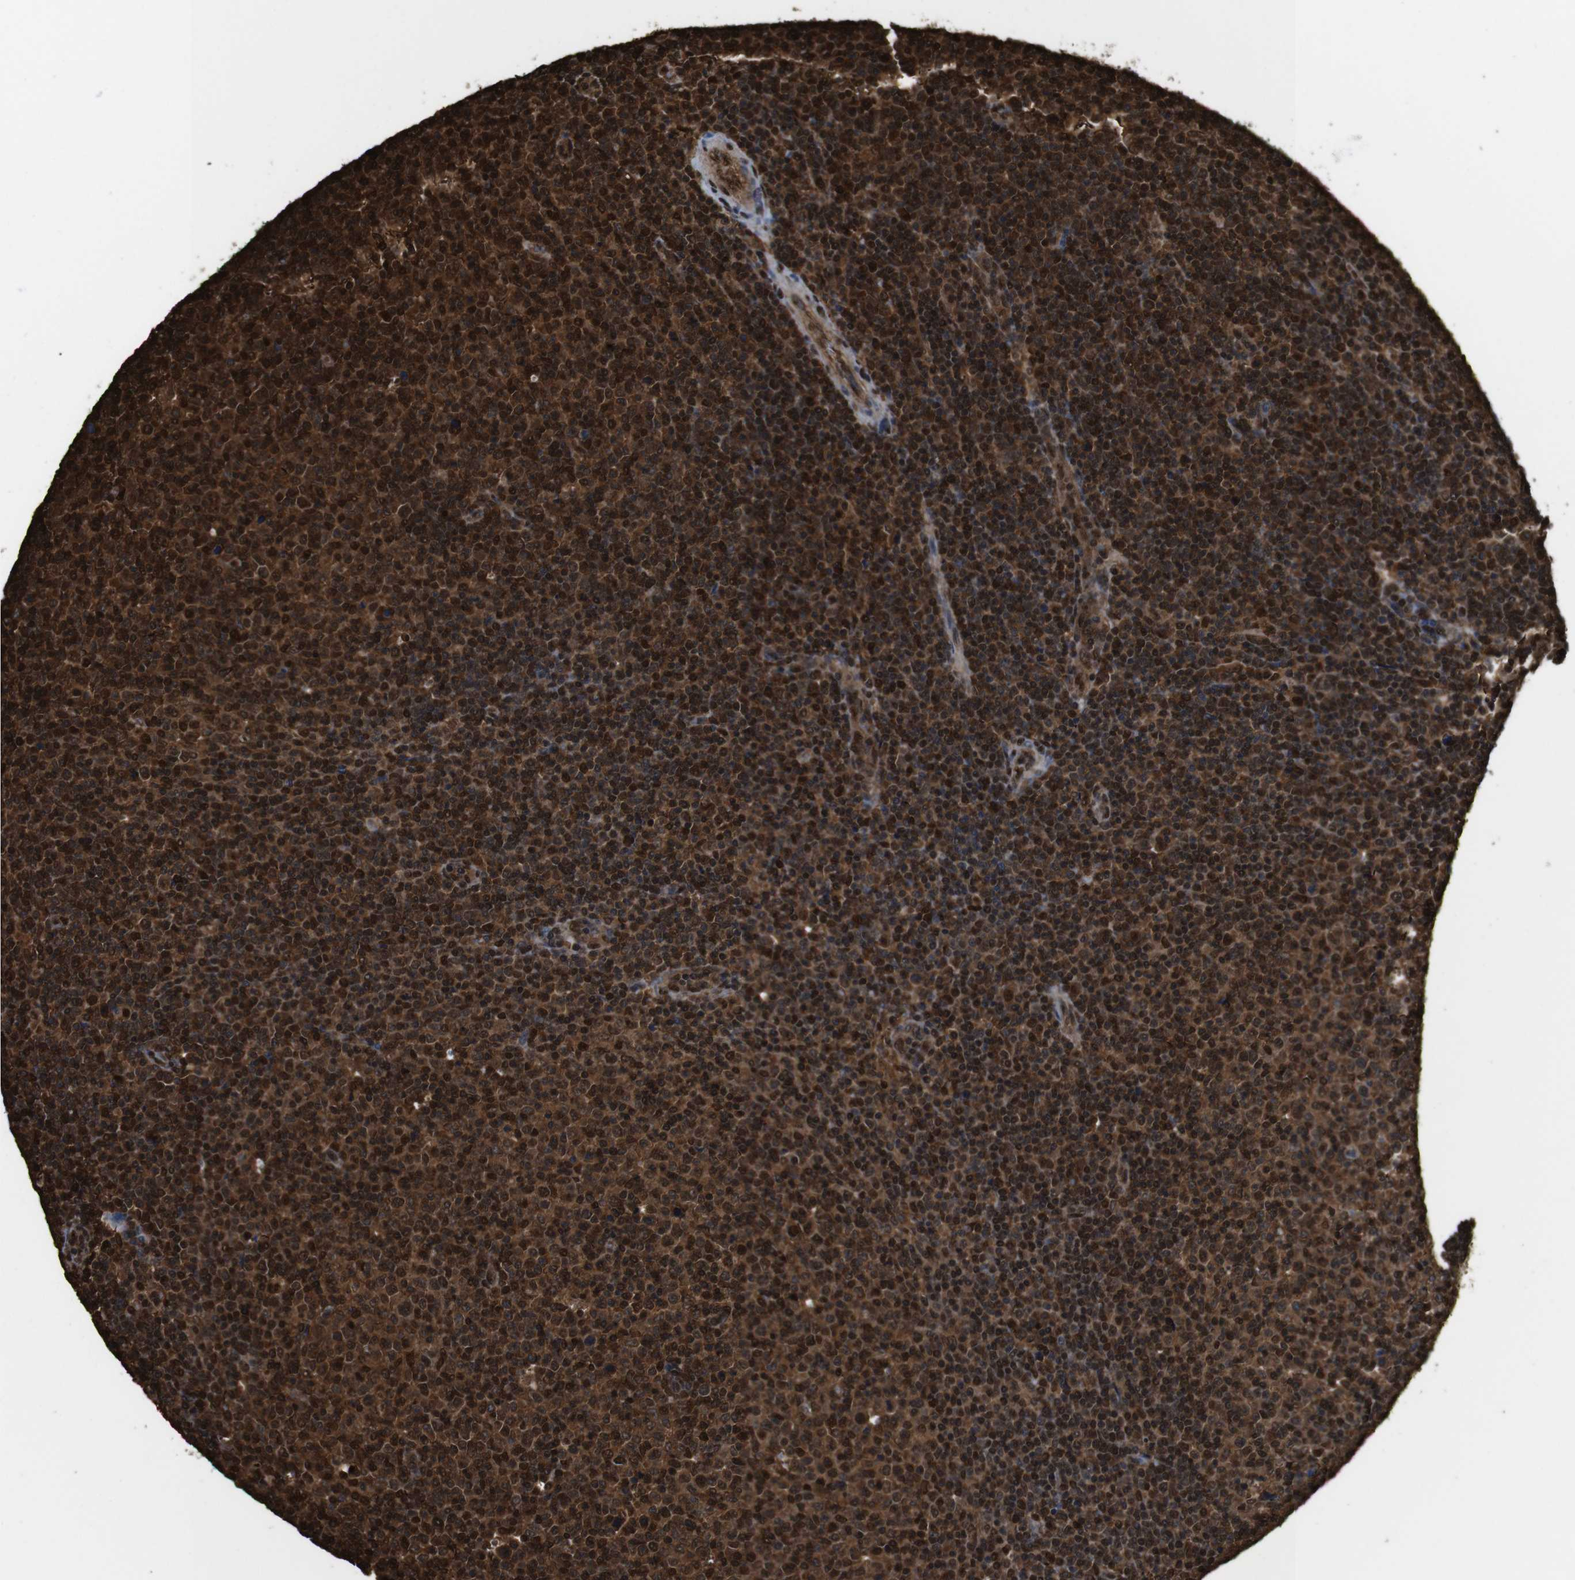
{"staining": {"intensity": "strong", "quantity": ">75%", "location": "cytoplasmic/membranous,nuclear"}, "tissue": "lymphoma", "cell_type": "Tumor cells", "image_type": "cancer", "snomed": [{"axis": "morphology", "description": "Malignant lymphoma, non-Hodgkin's type, Low grade"}, {"axis": "topography", "description": "Lymph node"}], "caption": "The photomicrograph reveals immunohistochemical staining of malignant lymphoma, non-Hodgkin's type (low-grade). There is strong cytoplasmic/membranous and nuclear positivity is appreciated in about >75% of tumor cells.", "gene": "VCP", "patient": {"sex": "male", "age": 70}}